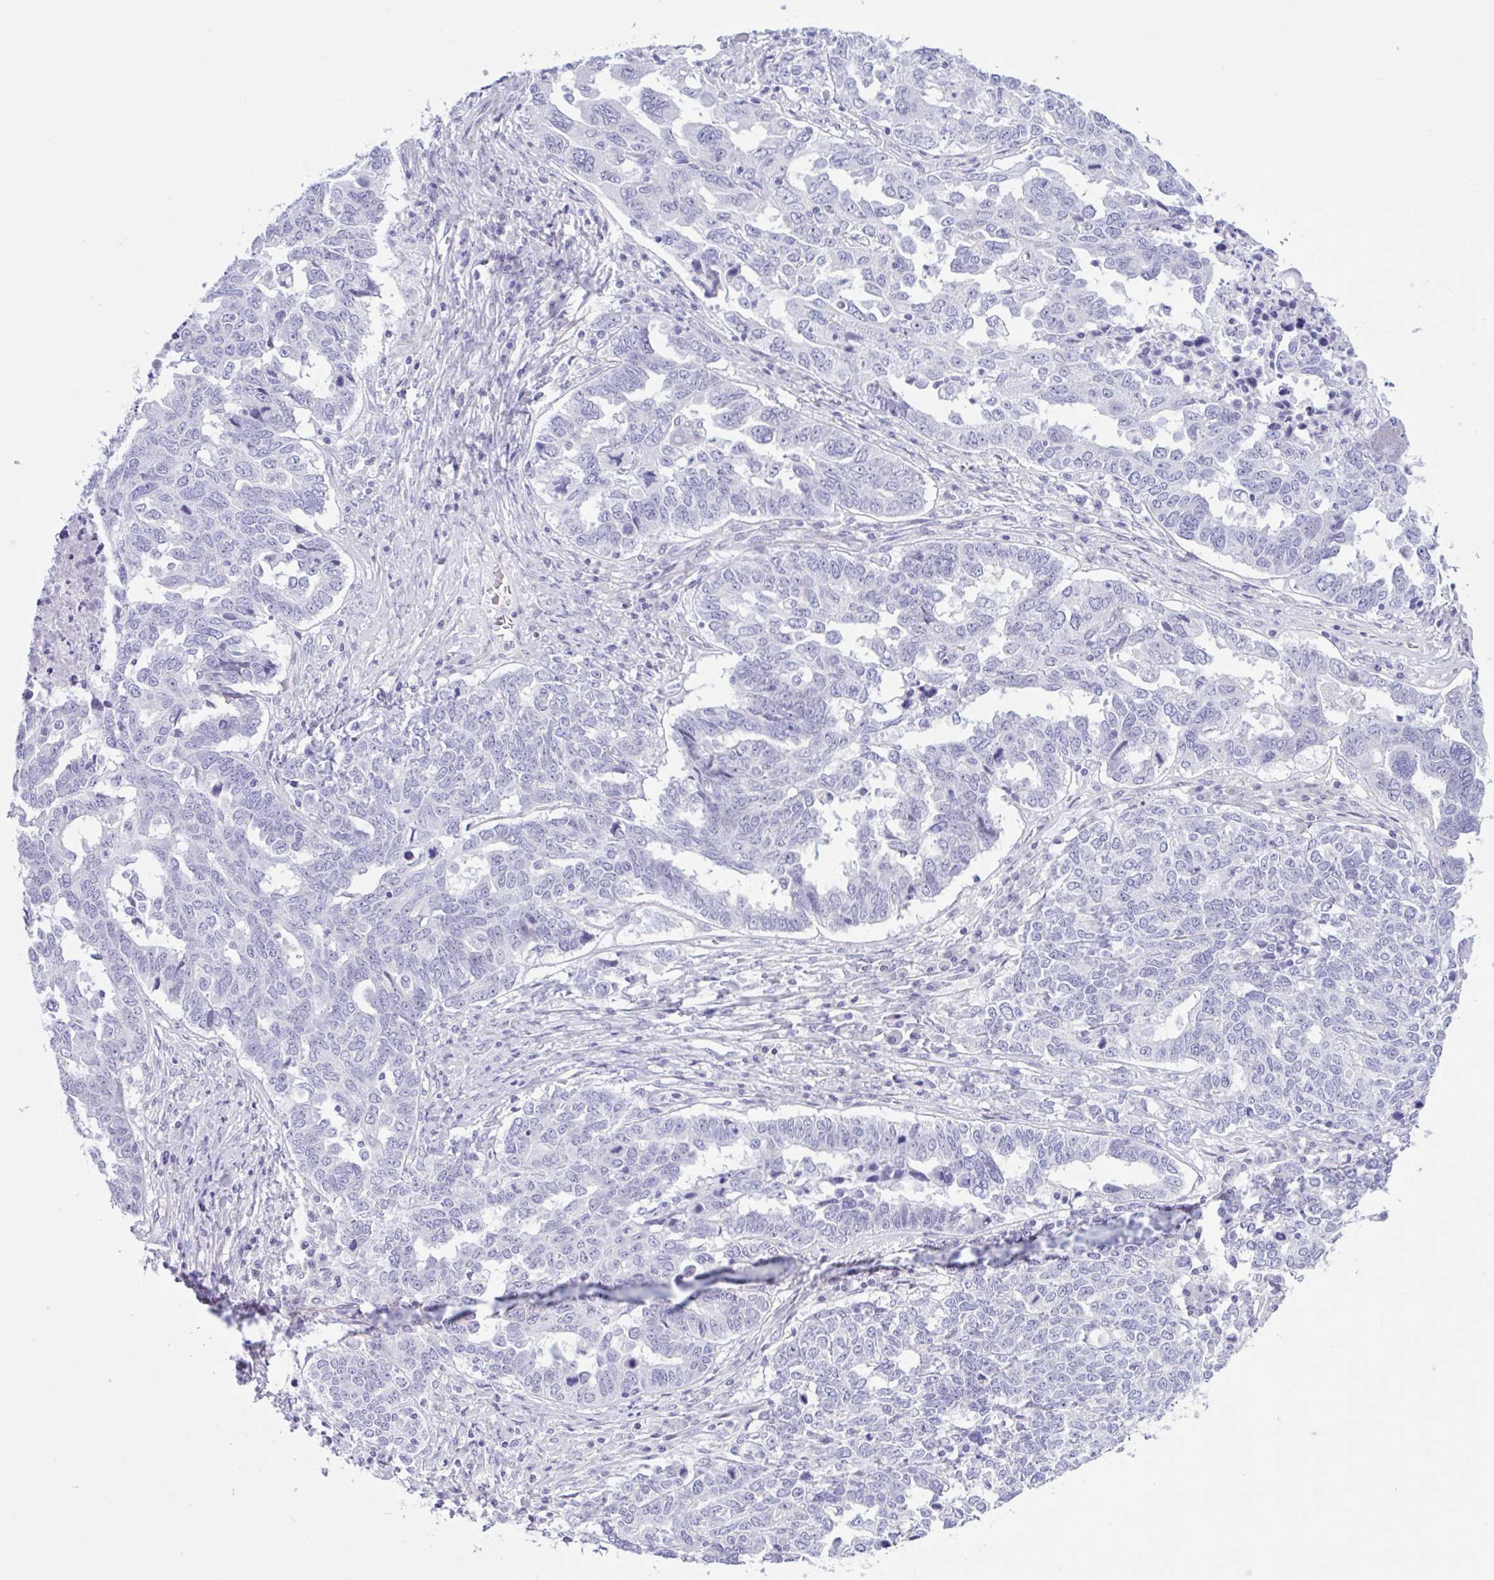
{"staining": {"intensity": "negative", "quantity": "none", "location": "none"}, "tissue": "ovarian cancer", "cell_type": "Tumor cells", "image_type": "cancer", "snomed": [{"axis": "morphology", "description": "Carcinoma, endometroid"}, {"axis": "topography", "description": "Ovary"}], "caption": "DAB immunohistochemical staining of ovarian cancer (endometroid carcinoma) shows no significant positivity in tumor cells. (DAB immunohistochemistry (IHC) with hematoxylin counter stain).", "gene": "AHCYL2", "patient": {"sex": "female", "age": 62}}